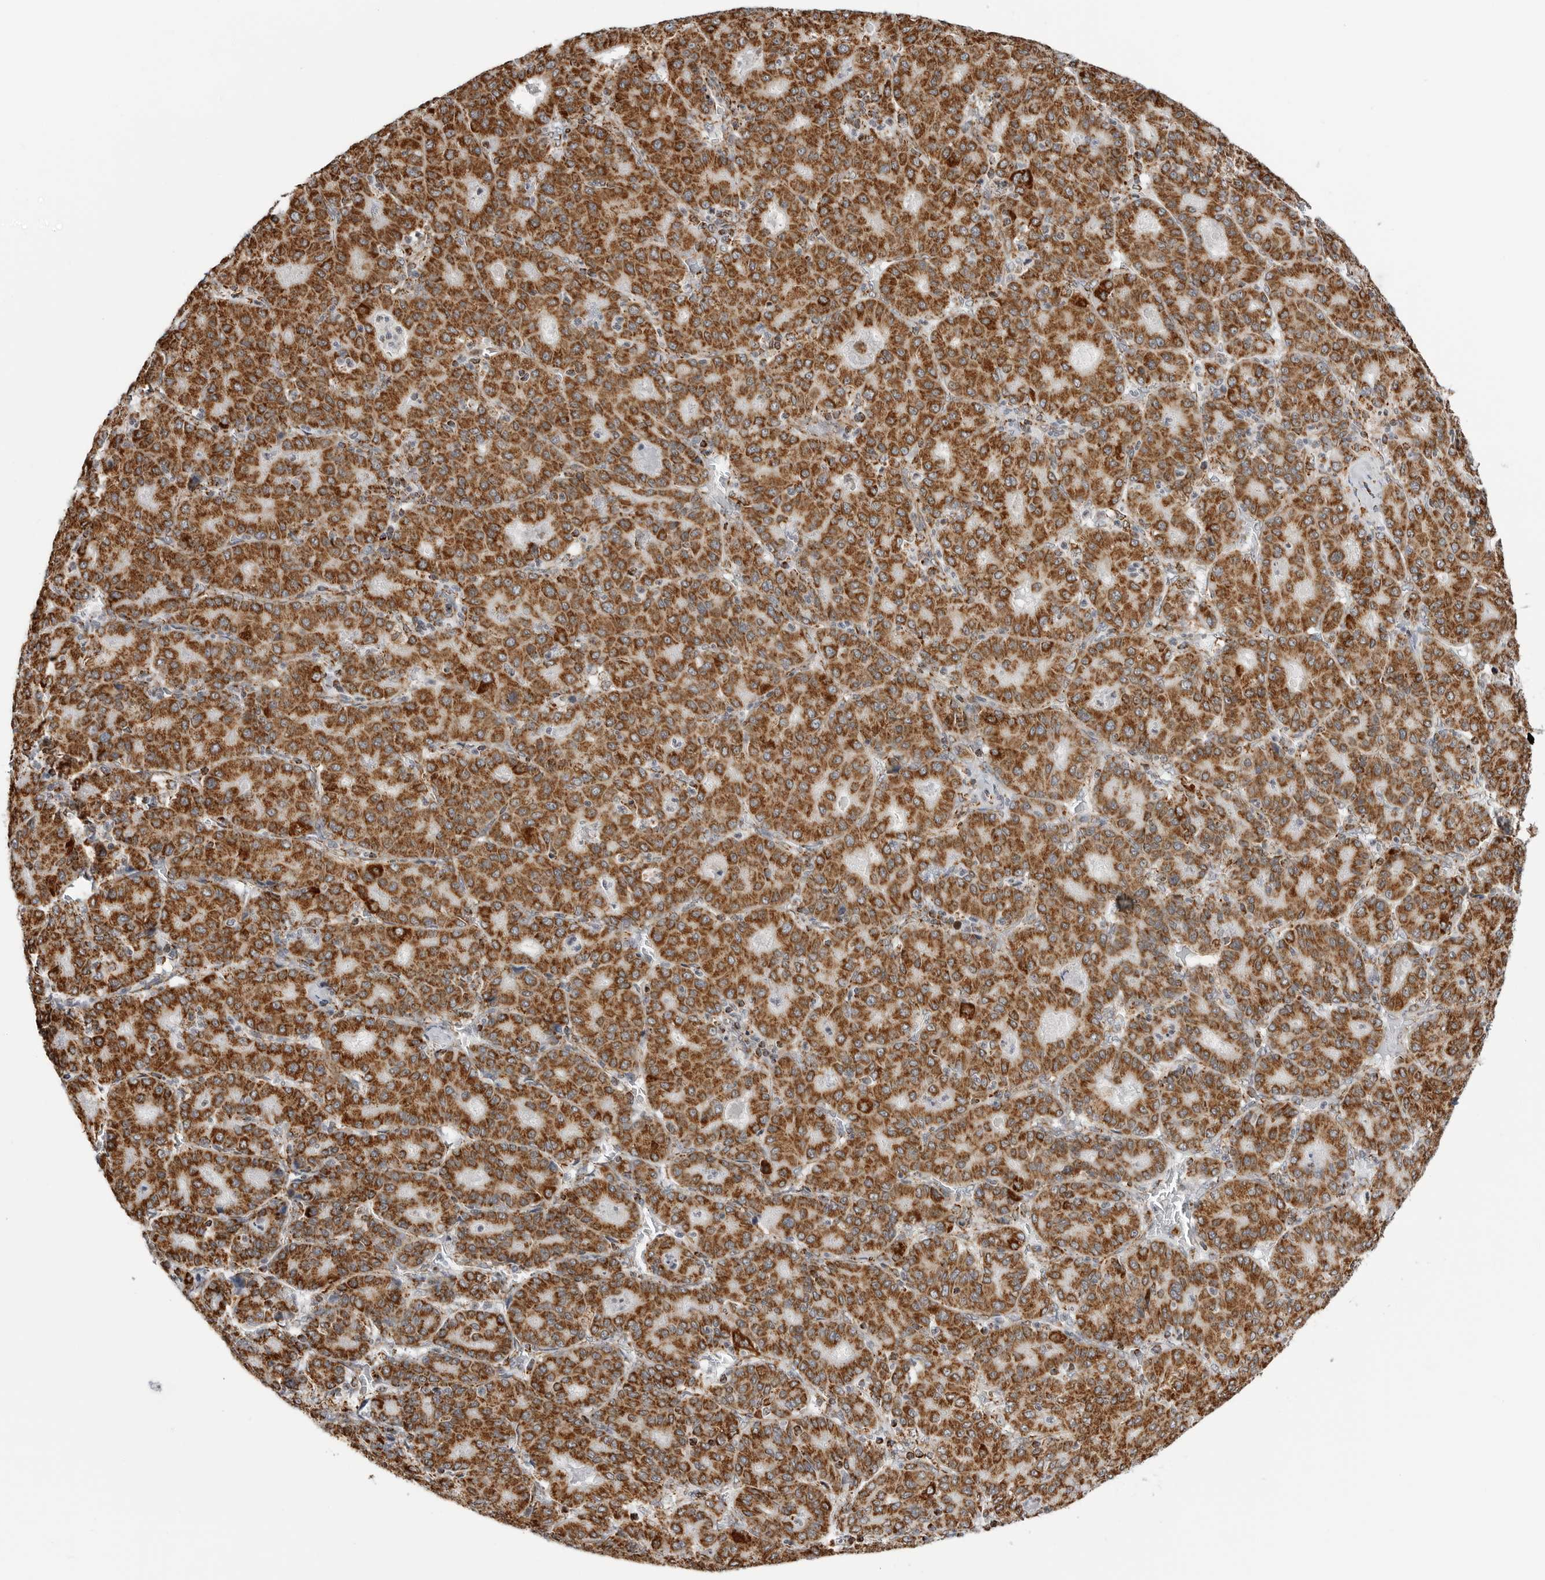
{"staining": {"intensity": "strong", "quantity": ">75%", "location": "cytoplasmic/membranous"}, "tissue": "liver cancer", "cell_type": "Tumor cells", "image_type": "cancer", "snomed": [{"axis": "morphology", "description": "Carcinoma, Hepatocellular, NOS"}, {"axis": "topography", "description": "Liver"}], "caption": "An image showing strong cytoplasmic/membranous staining in approximately >75% of tumor cells in hepatocellular carcinoma (liver), as visualized by brown immunohistochemical staining.", "gene": "COX5A", "patient": {"sex": "male", "age": 65}}